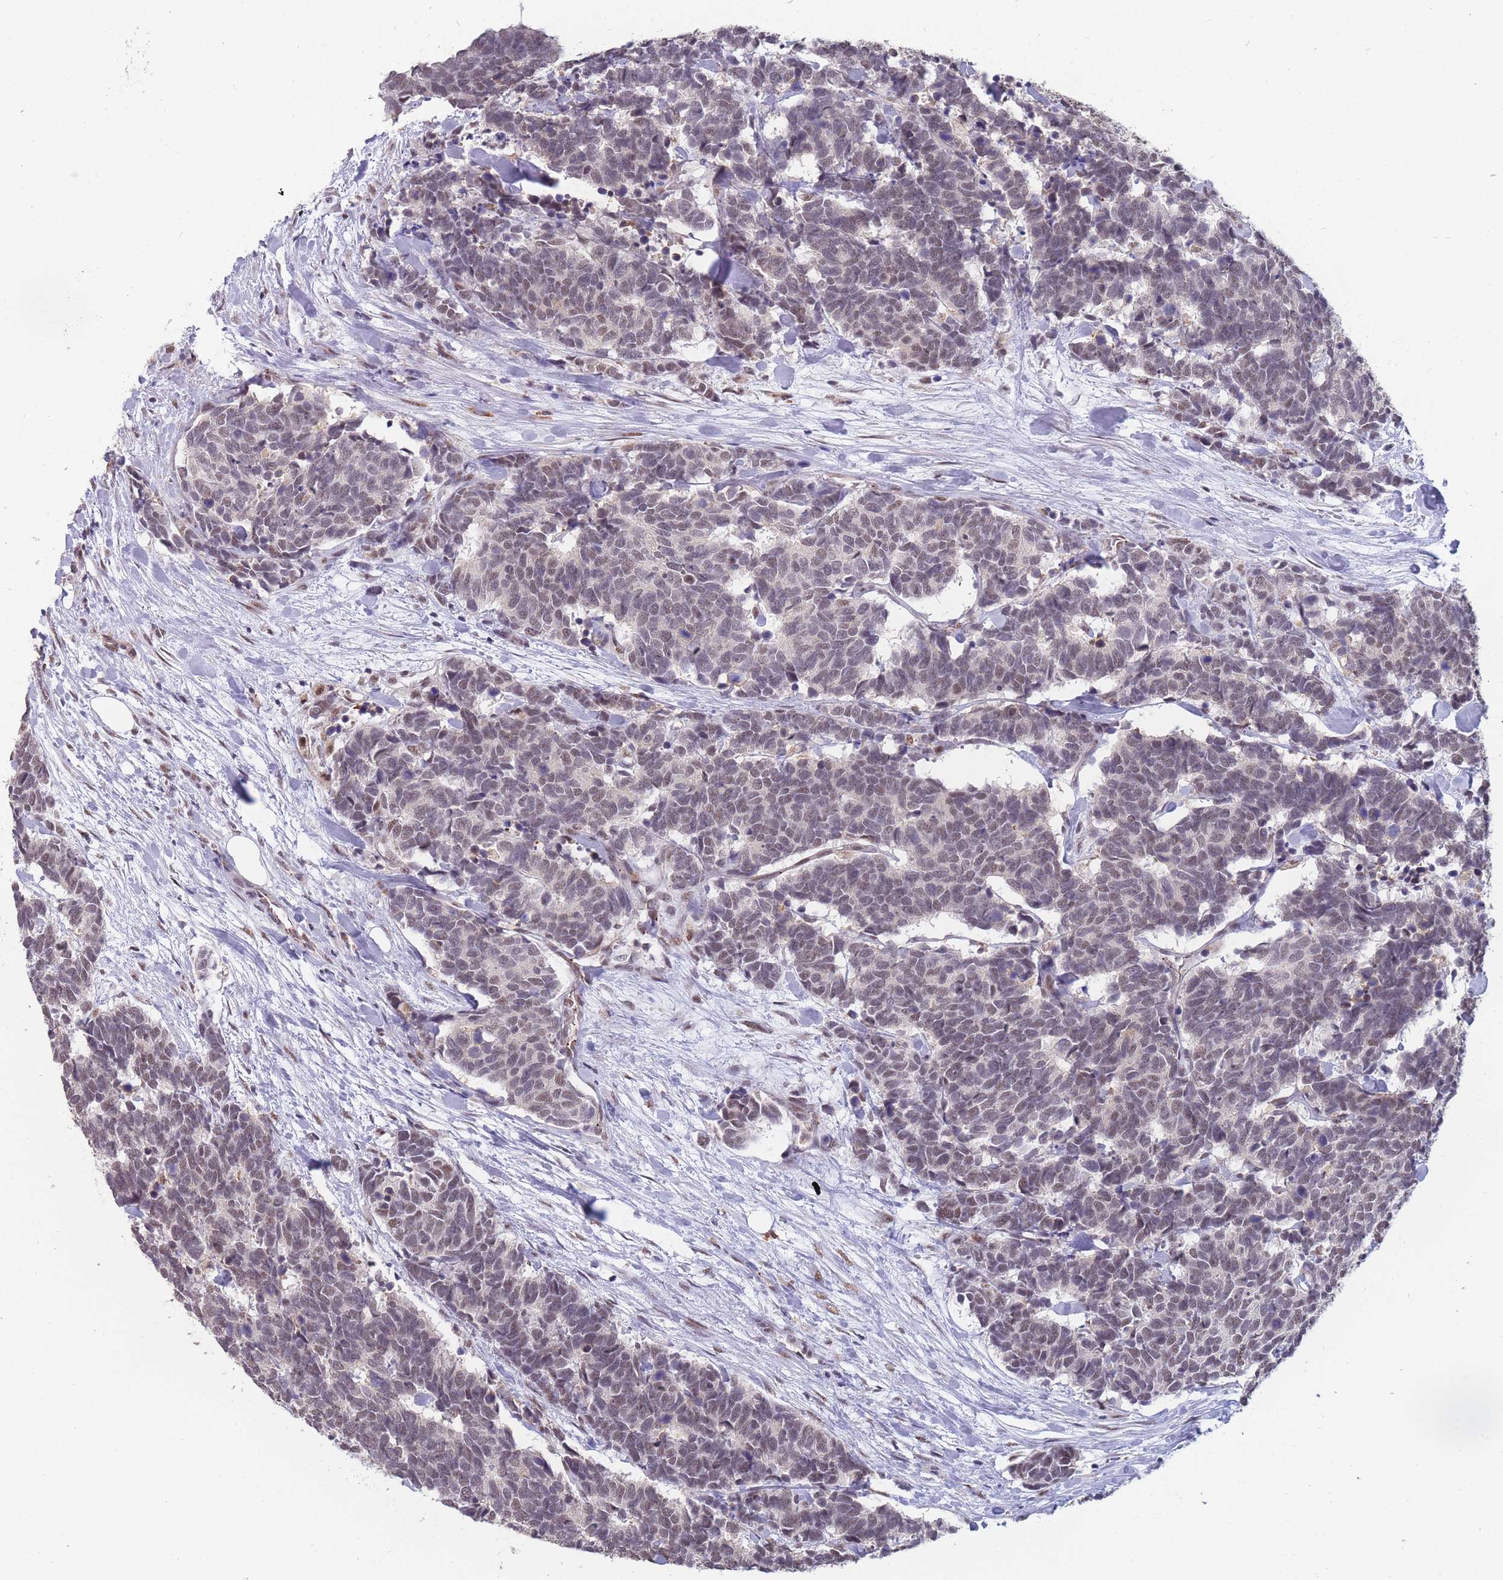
{"staining": {"intensity": "moderate", "quantity": "<25%", "location": "nuclear"}, "tissue": "carcinoid", "cell_type": "Tumor cells", "image_type": "cancer", "snomed": [{"axis": "morphology", "description": "Carcinoma, NOS"}, {"axis": "morphology", "description": "Carcinoid, malignant, NOS"}, {"axis": "topography", "description": "Urinary bladder"}], "caption": "A photomicrograph of human carcinoid stained for a protein displays moderate nuclear brown staining in tumor cells.", "gene": "SNRPA1", "patient": {"sex": "male", "age": 57}}